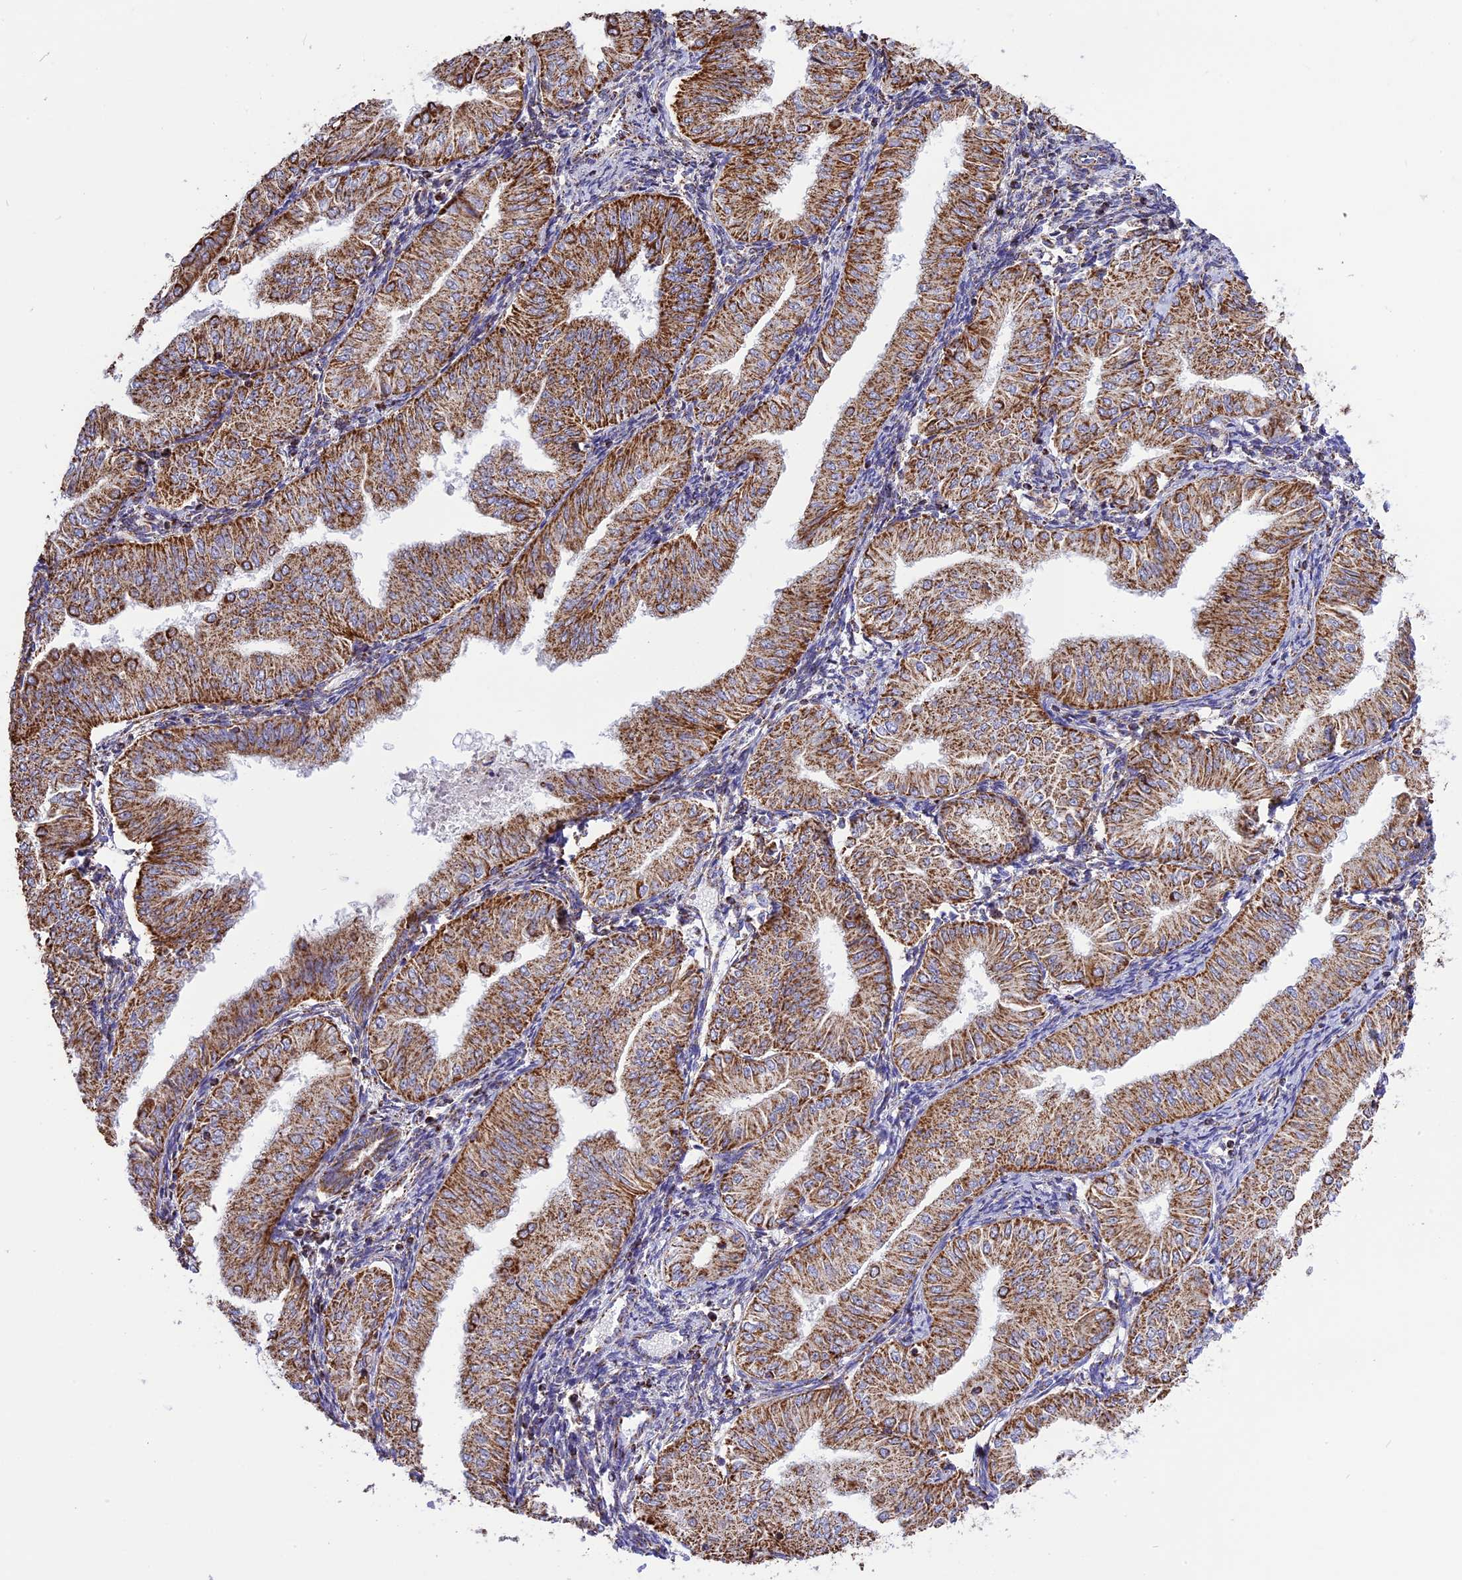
{"staining": {"intensity": "strong", "quantity": ">75%", "location": "cytoplasmic/membranous"}, "tissue": "endometrial cancer", "cell_type": "Tumor cells", "image_type": "cancer", "snomed": [{"axis": "morphology", "description": "Normal tissue, NOS"}, {"axis": "morphology", "description": "Adenocarcinoma, NOS"}, {"axis": "topography", "description": "Endometrium"}], "caption": "High-power microscopy captured an IHC micrograph of endometrial adenocarcinoma, revealing strong cytoplasmic/membranous expression in about >75% of tumor cells. (brown staining indicates protein expression, while blue staining denotes nuclei).", "gene": "TTC4", "patient": {"sex": "female", "age": 53}}